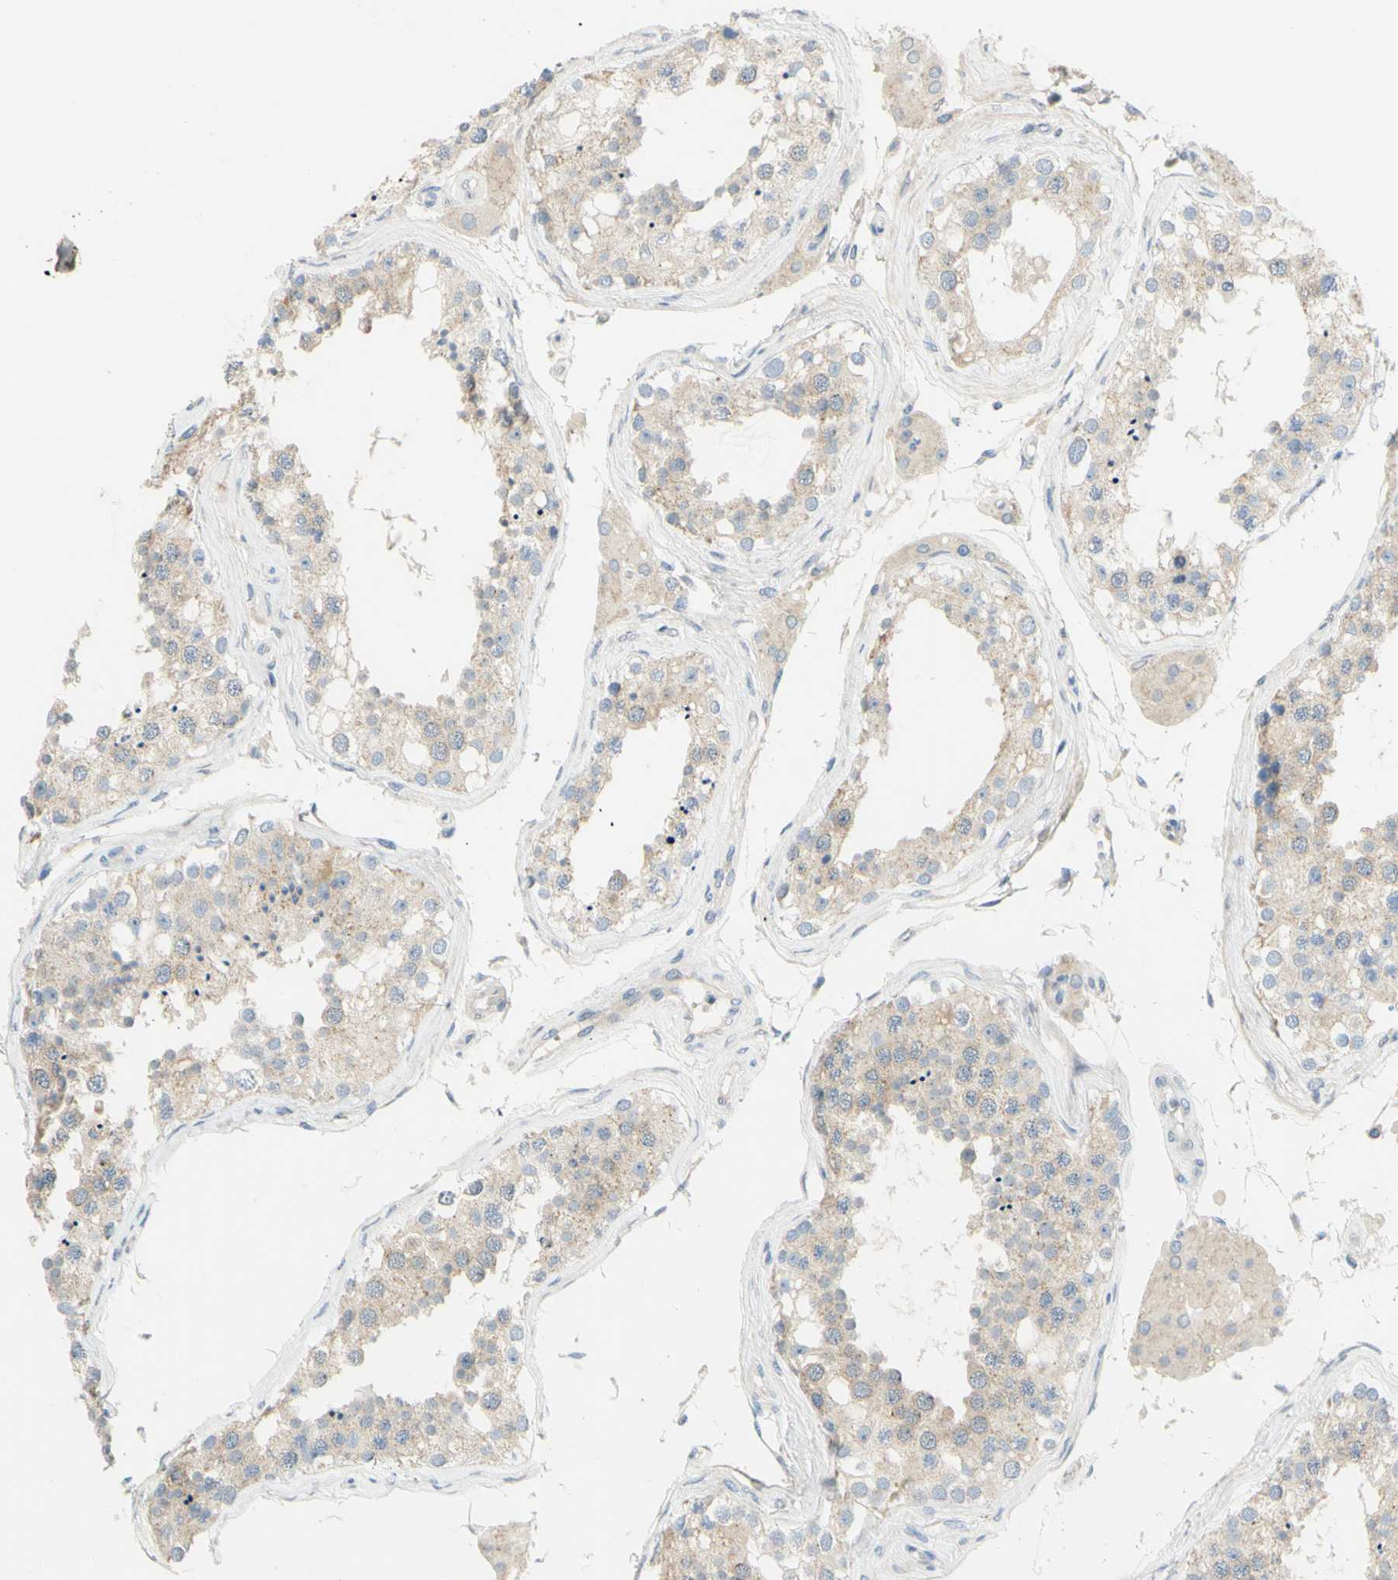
{"staining": {"intensity": "weak", "quantity": "25%-75%", "location": "cytoplasmic/membranous"}, "tissue": "testis", "cell_type": "Cells in seminiferous ducts", "image_type": "normal", "snomed": [{"axis": "morphology", "description": "Normal tissue, NOS"}, {"axis": "topography", "description": "Testis"}], "caption": "A micrograph showing weak cytoplasmic/membranous positivity in approximately 25%-75% of cells in seminiferous ducts in benign testis, as visualized by brown immunohistochemical staining.", "gene": "CCNB2", "patient": {"sex": "male", "age": 68}}